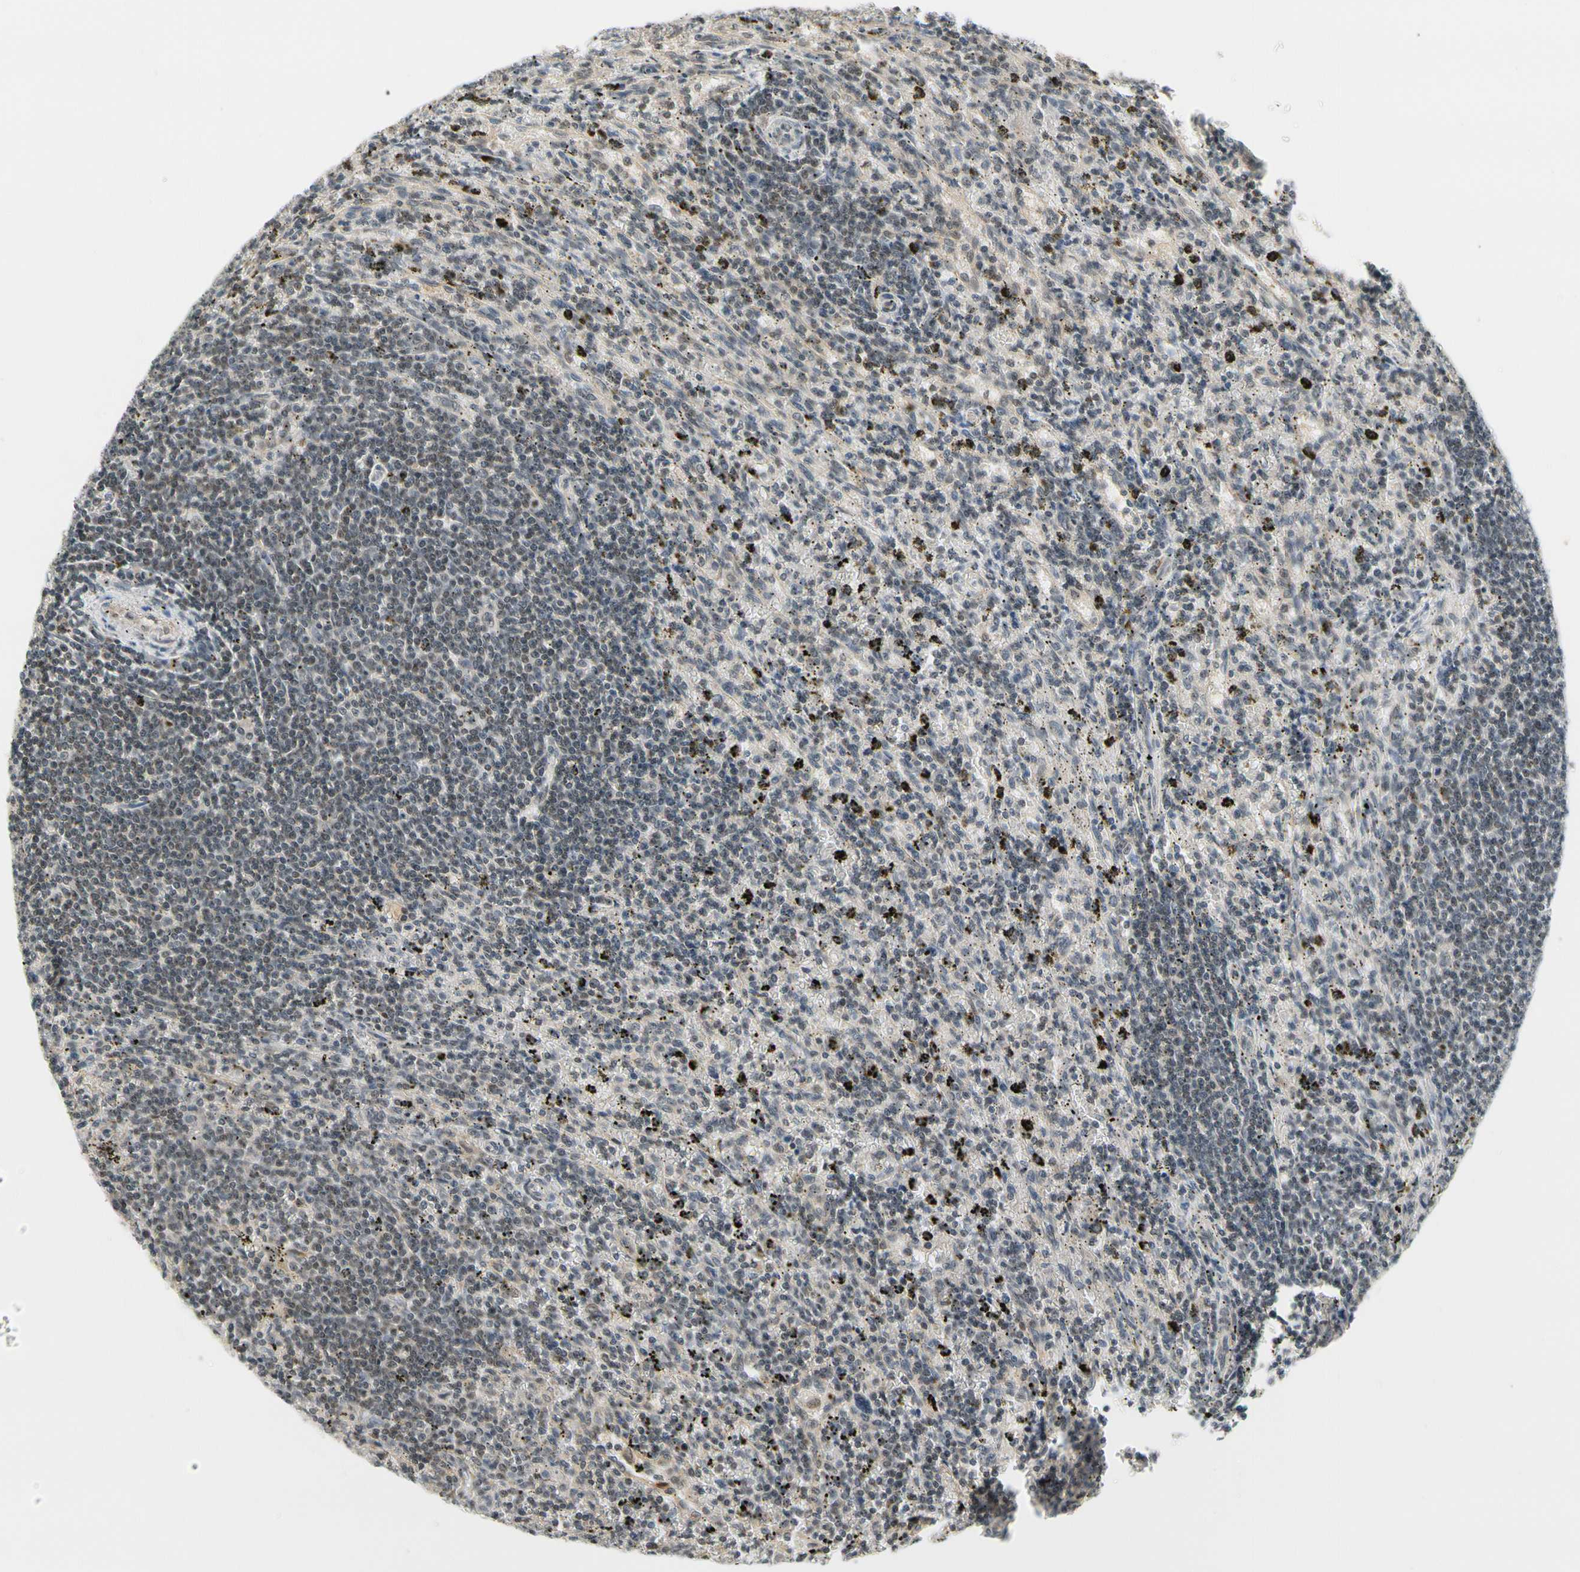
{"staining": {"intensity": "weak", "quantity": "<25%", "location": "nuclear"}, "tissue": "lymphoma", "cell_type": "Tumor cells", "image_type": "cancer", "snomed": [{"axis": "morphology", "description": "Malignant lymphoma, non-Hodgkin's type, Low grade"}, {"axis": "topography", "description": "Spleen"}], "caption": "IHC of low-grade malignant lymphoma, non-Hodgkin's type displays no staining in tumor cells.", "gene": "TAF12", "patient": {"sex": "male", "age": 76}}